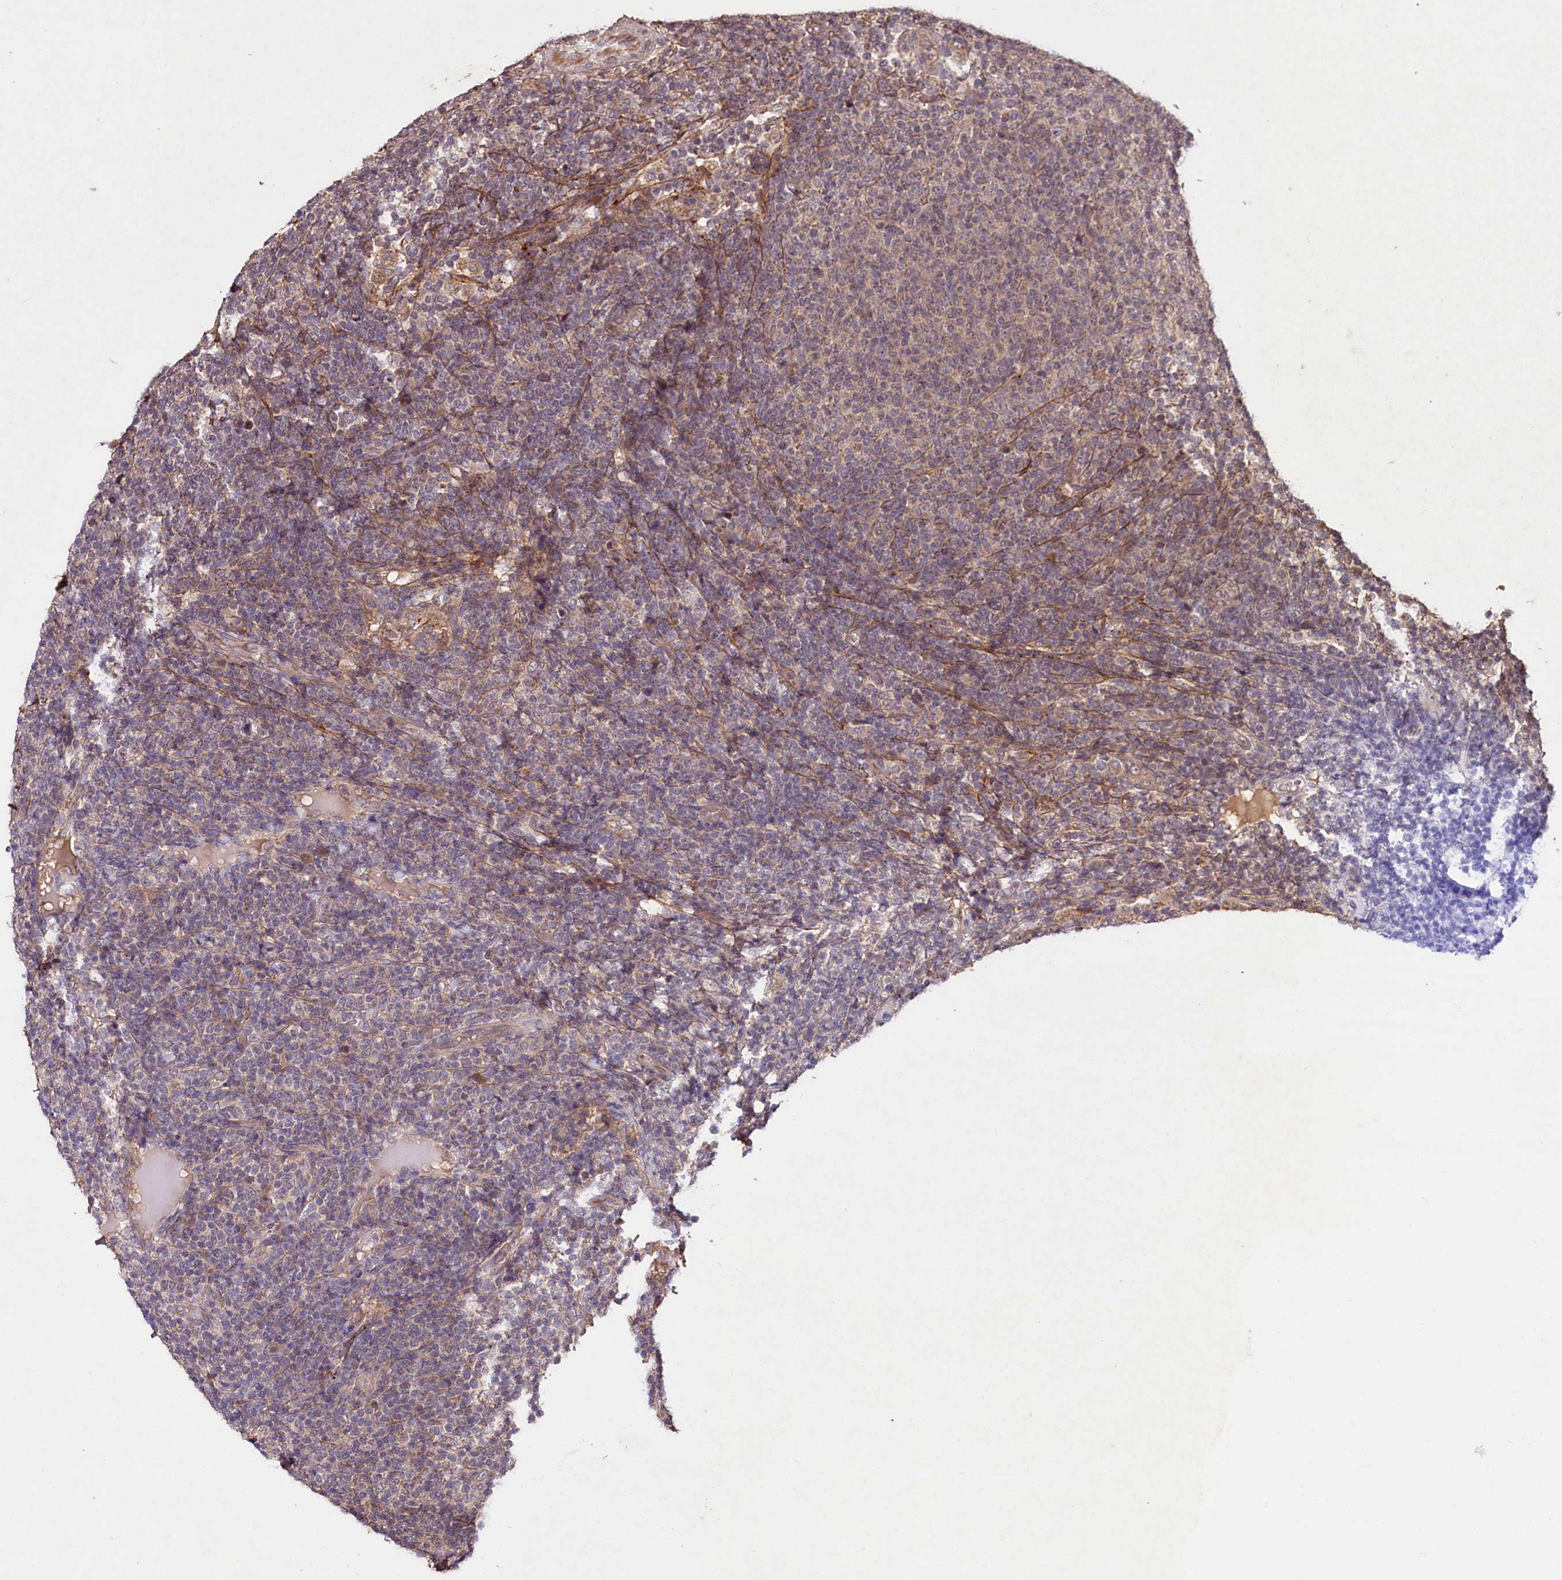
{"staining": {"intensity": "negative", "quantity": "none", "location": "none"}, "tissue": "lymphoma", "cell_type": "Tumor cells", "image_type": "cancer", "snomed": [{"axis": "morphology", "description": "Malignant lymphoma, non-Hodgkin's type, Low grade"}, {"axis": "topography", "description": "Lymph node"}], "caption": "This is a photomicrograph of IHC staining of lymphoma, which shows no expression in tumor cells. Brightfield microscopy of immunohistochemistry stained with DAB (3,3'-diaminobenzidine) (brown) and hematoxylin (blue), captured at high magnification.", "gene": "TNPO3", "patient": {"sex": "male", "age": 66}}